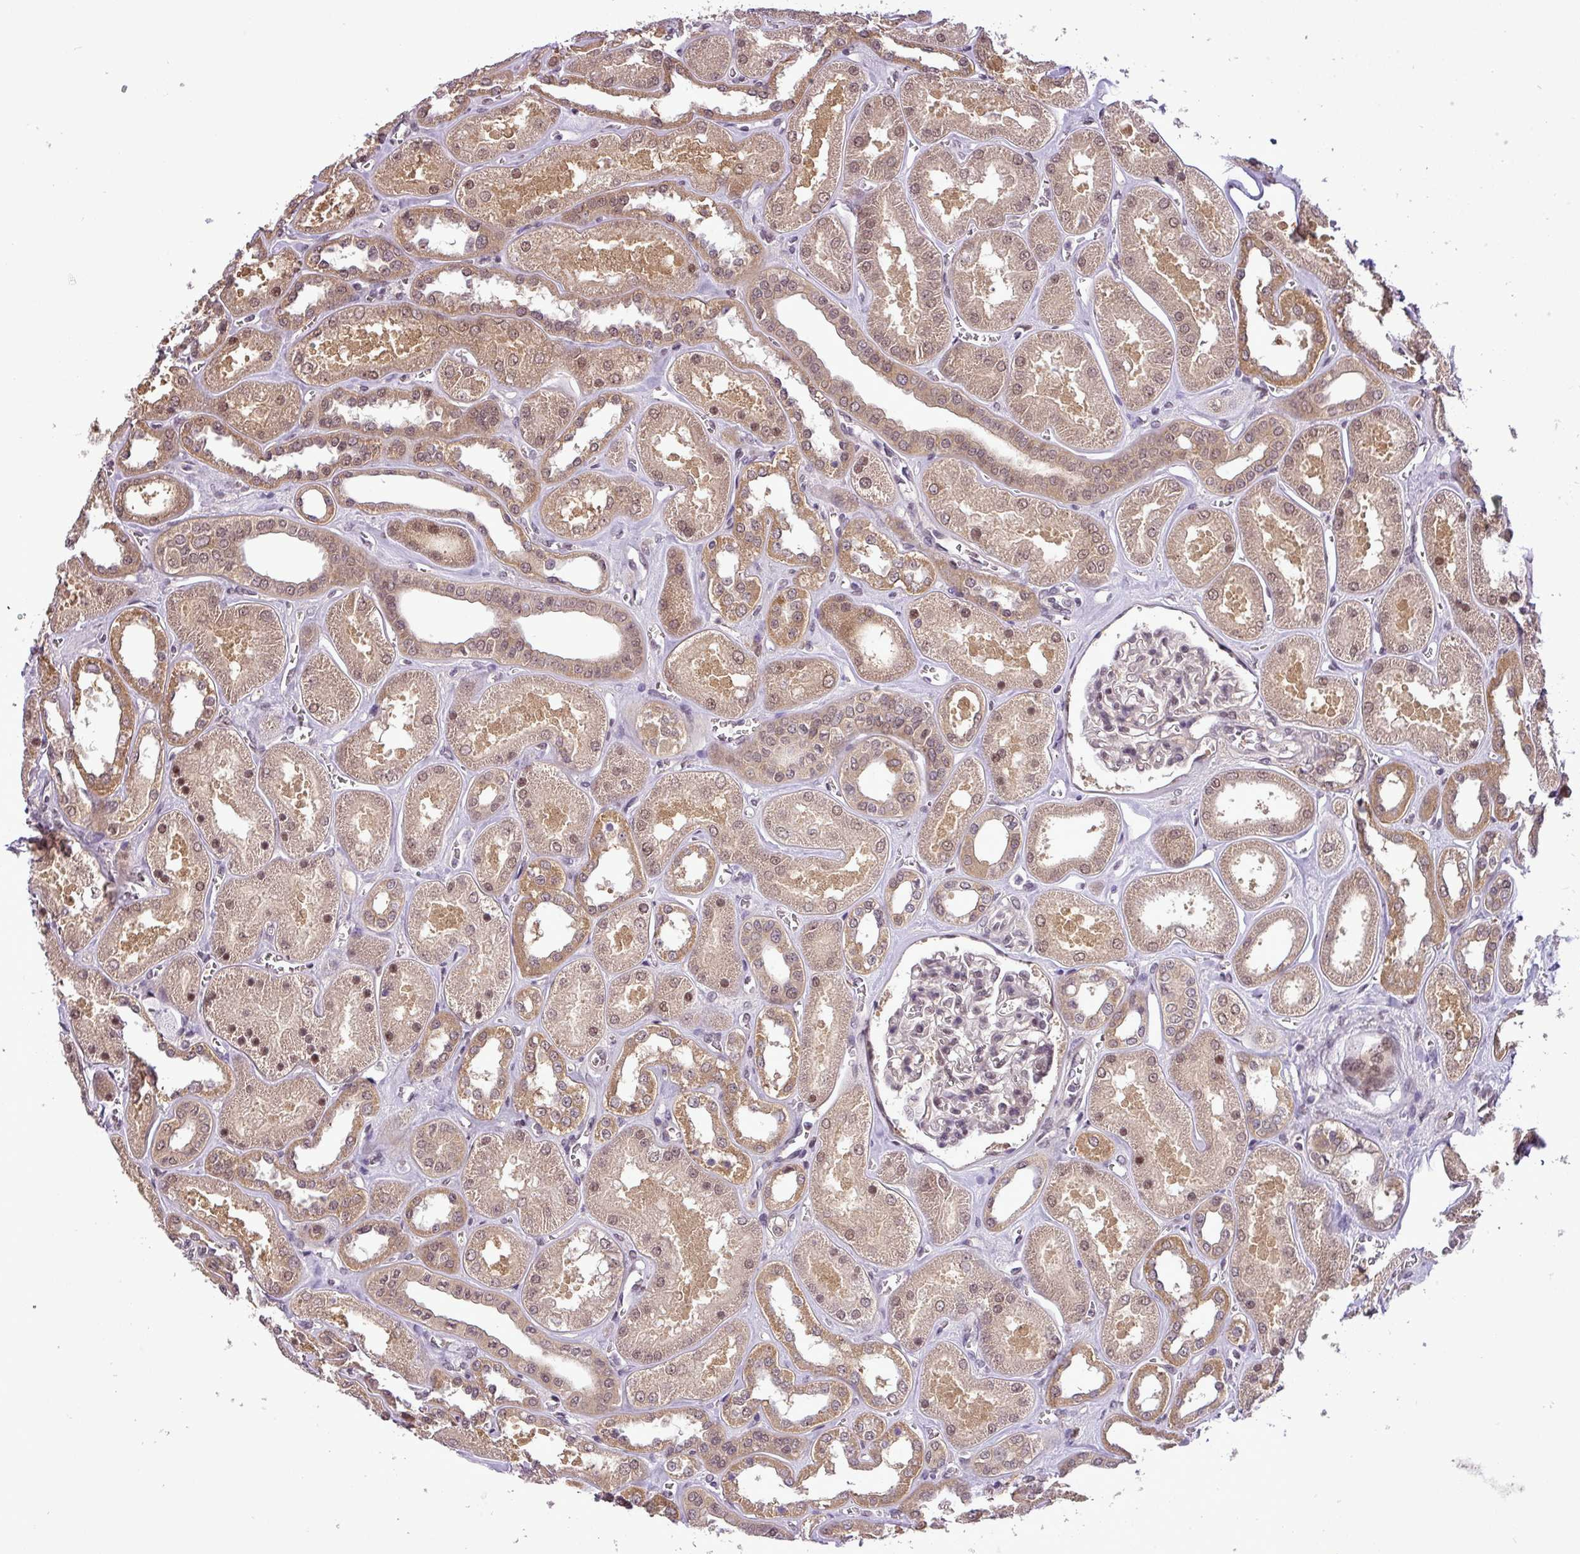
{"staining": {"intensity": "weak", "quantity": "25%-75%", "location": "nuclear"}, "tissue": "kidney", "cell_type": "Cells in glomeruli", "image_type": "normal", "snomed": [{"axis": "morphology", "description": "Normal tissue, NOS"}, {"axis": "morphology", "description": "Adenocarcinoma, NOS"}, {"axis": "topography", "description": "Kidney"}], "caption": "Weak nuclear expression is identified in about 25%-75% of cells in glomeruli in unremarkable kidney. Immunohistochemistry (ihc) stains the protein in brown and the nuclei are stained blue.", "gene": "MFHAS1", "patient": {"sex": "female", "age": 68}}